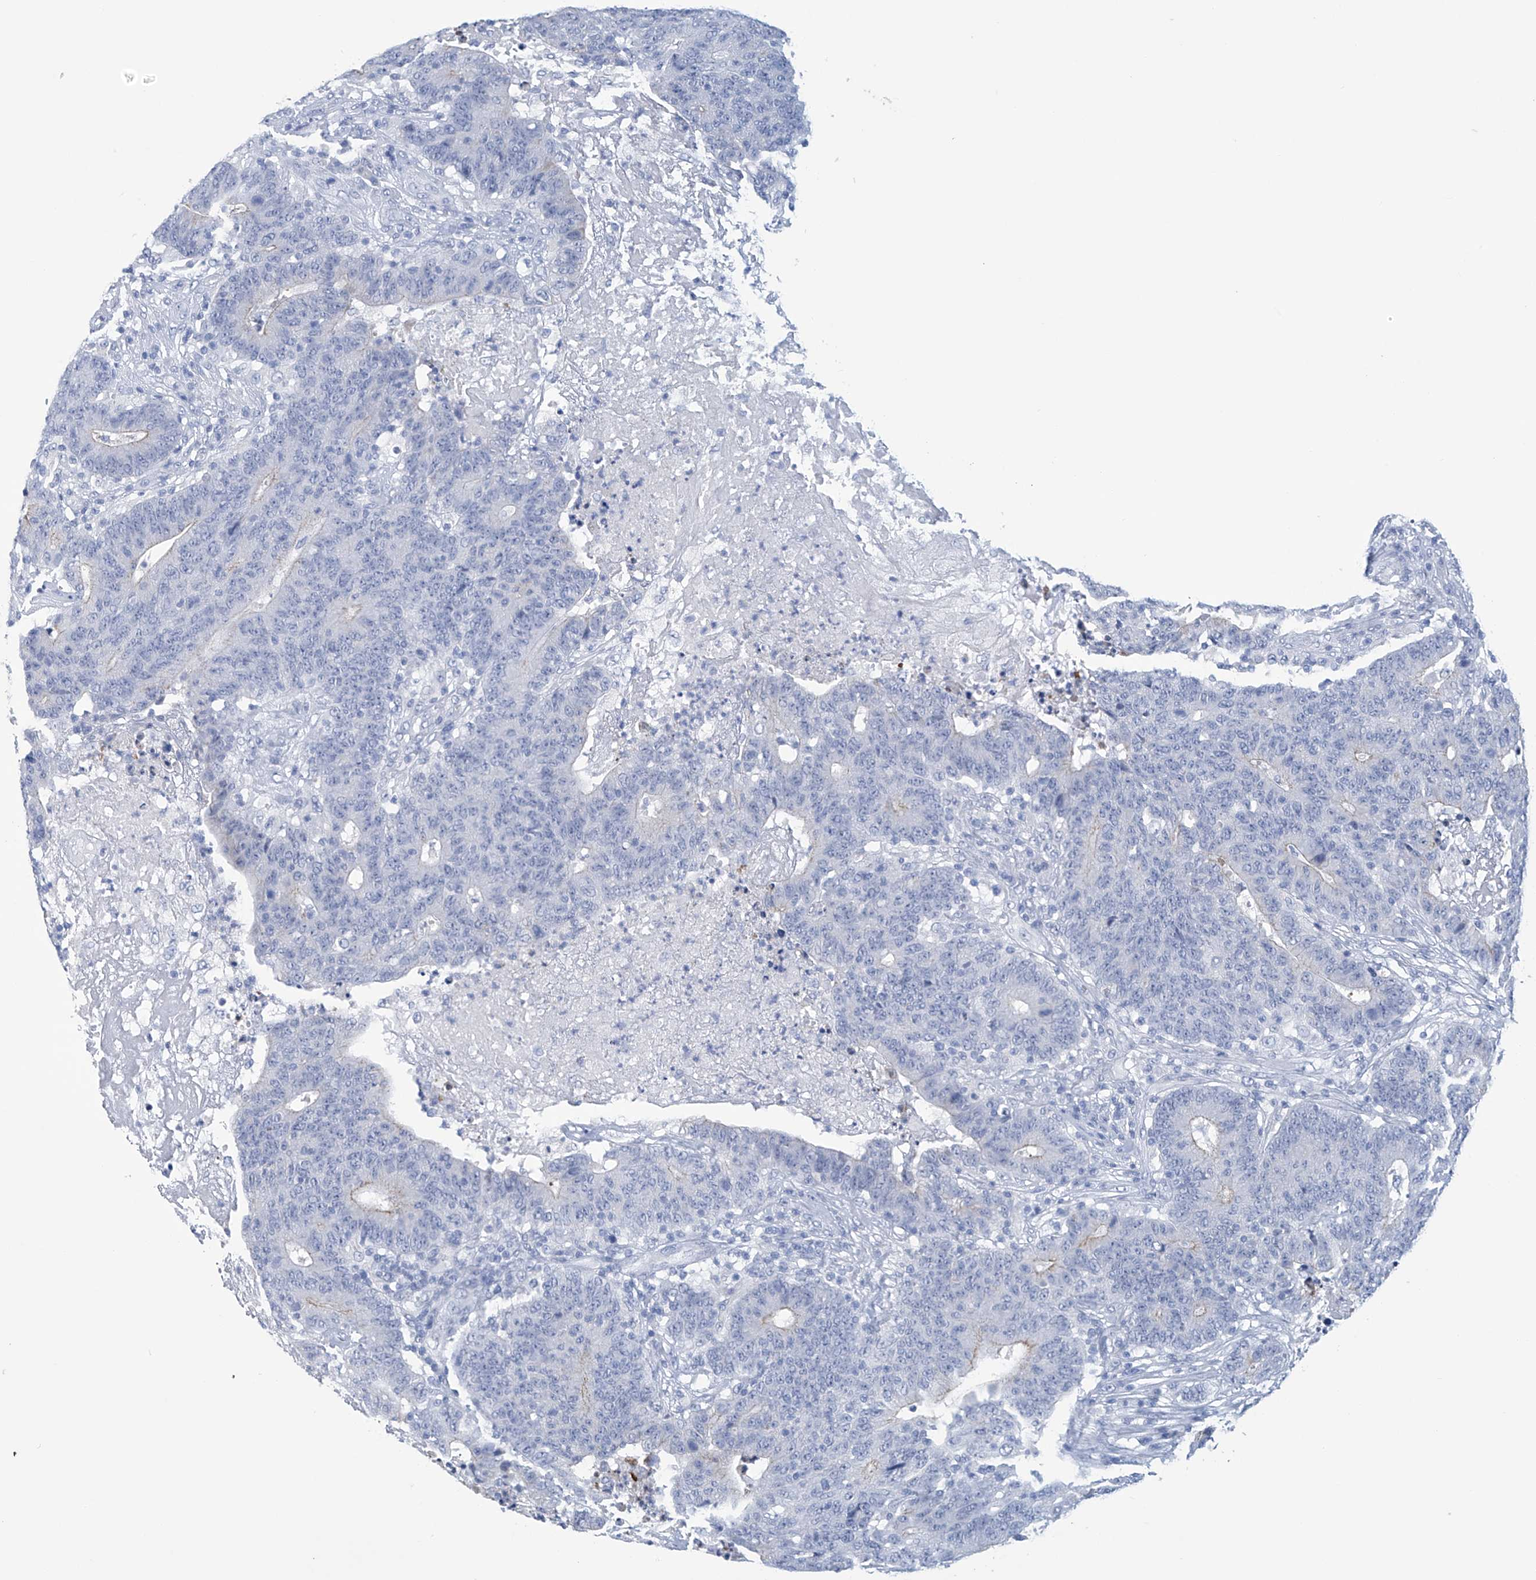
{"staining": {"intensity": "negative", "quantity": "none", "location": "none"}, "tissue": "colorectal cancer", "cell_type": "Tumor cells", "image_type": "cancer", "snomed": [{"axis": "morphology", "description": "Normal tissue, NOS"}, {"axis": "morphology", "description": "Adenocarcinoma, NOS"}, {"axis": "topography", "description": "Colon"}], "caption": "Image shows no significant protein expression in tumor cells of colorectal cancer. Nuclei are stained in blue.", "gene": "DSP", "patient": {"sex": "female", "age": 75}}